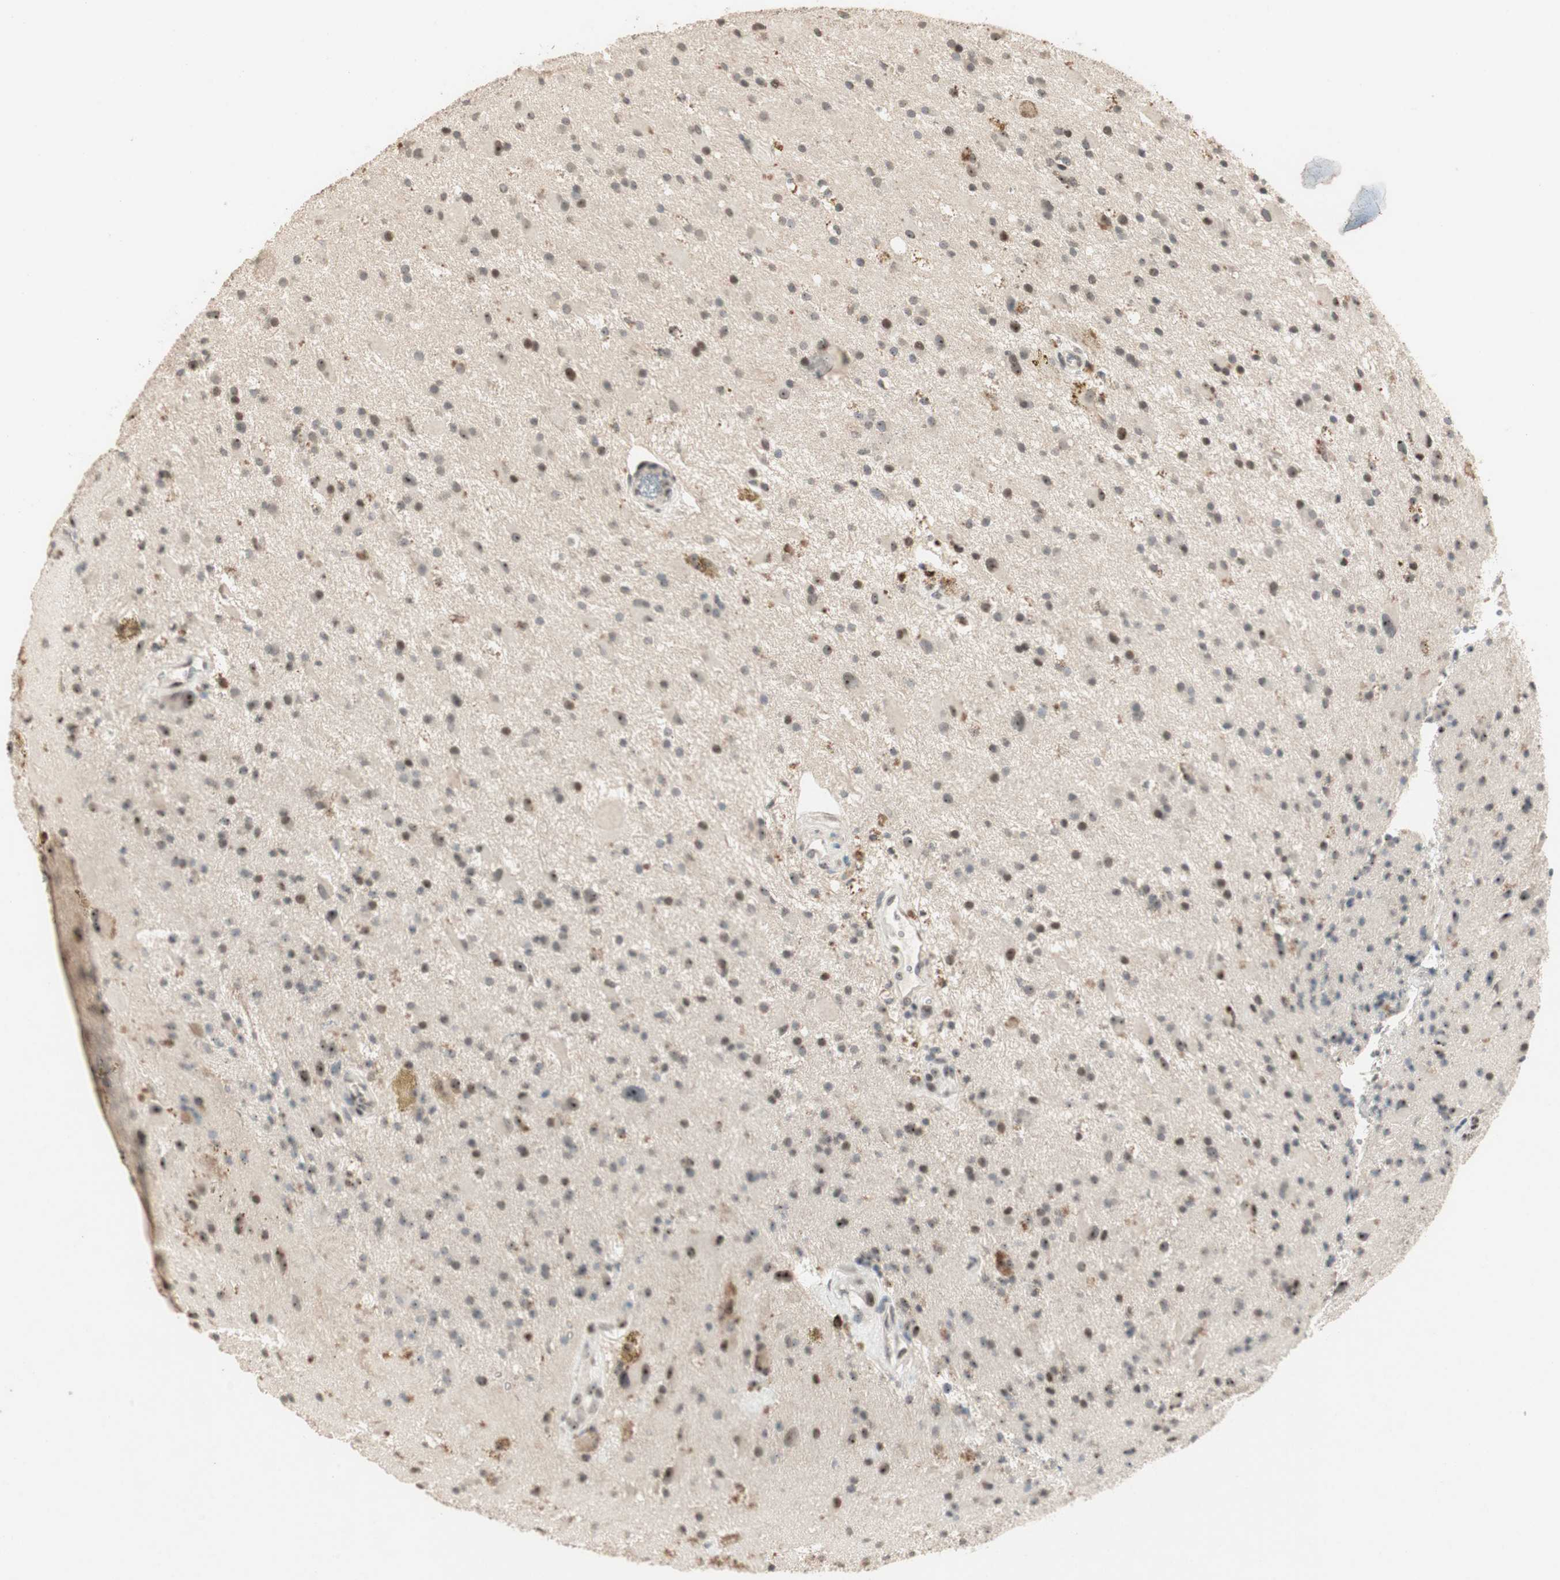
{"staining": {"intensity": "moderate", "quantity": "<25%", "location": "nuclear"}, "tissue": "glioma", "cell_type": "Tumor cells", "image_type": "cancer", "snomed": [{"axis": "morphology", "description": "Glioma, malignant, Low grade"}, {"axis": "topography", "description": "Brain"}], "caption": "Tumor cells demonstrate moderate nuclear positivity in approximately <25% of cells in glioma.", "gene": "ETV4", "patient": {"sex": "male", "age": 58}}